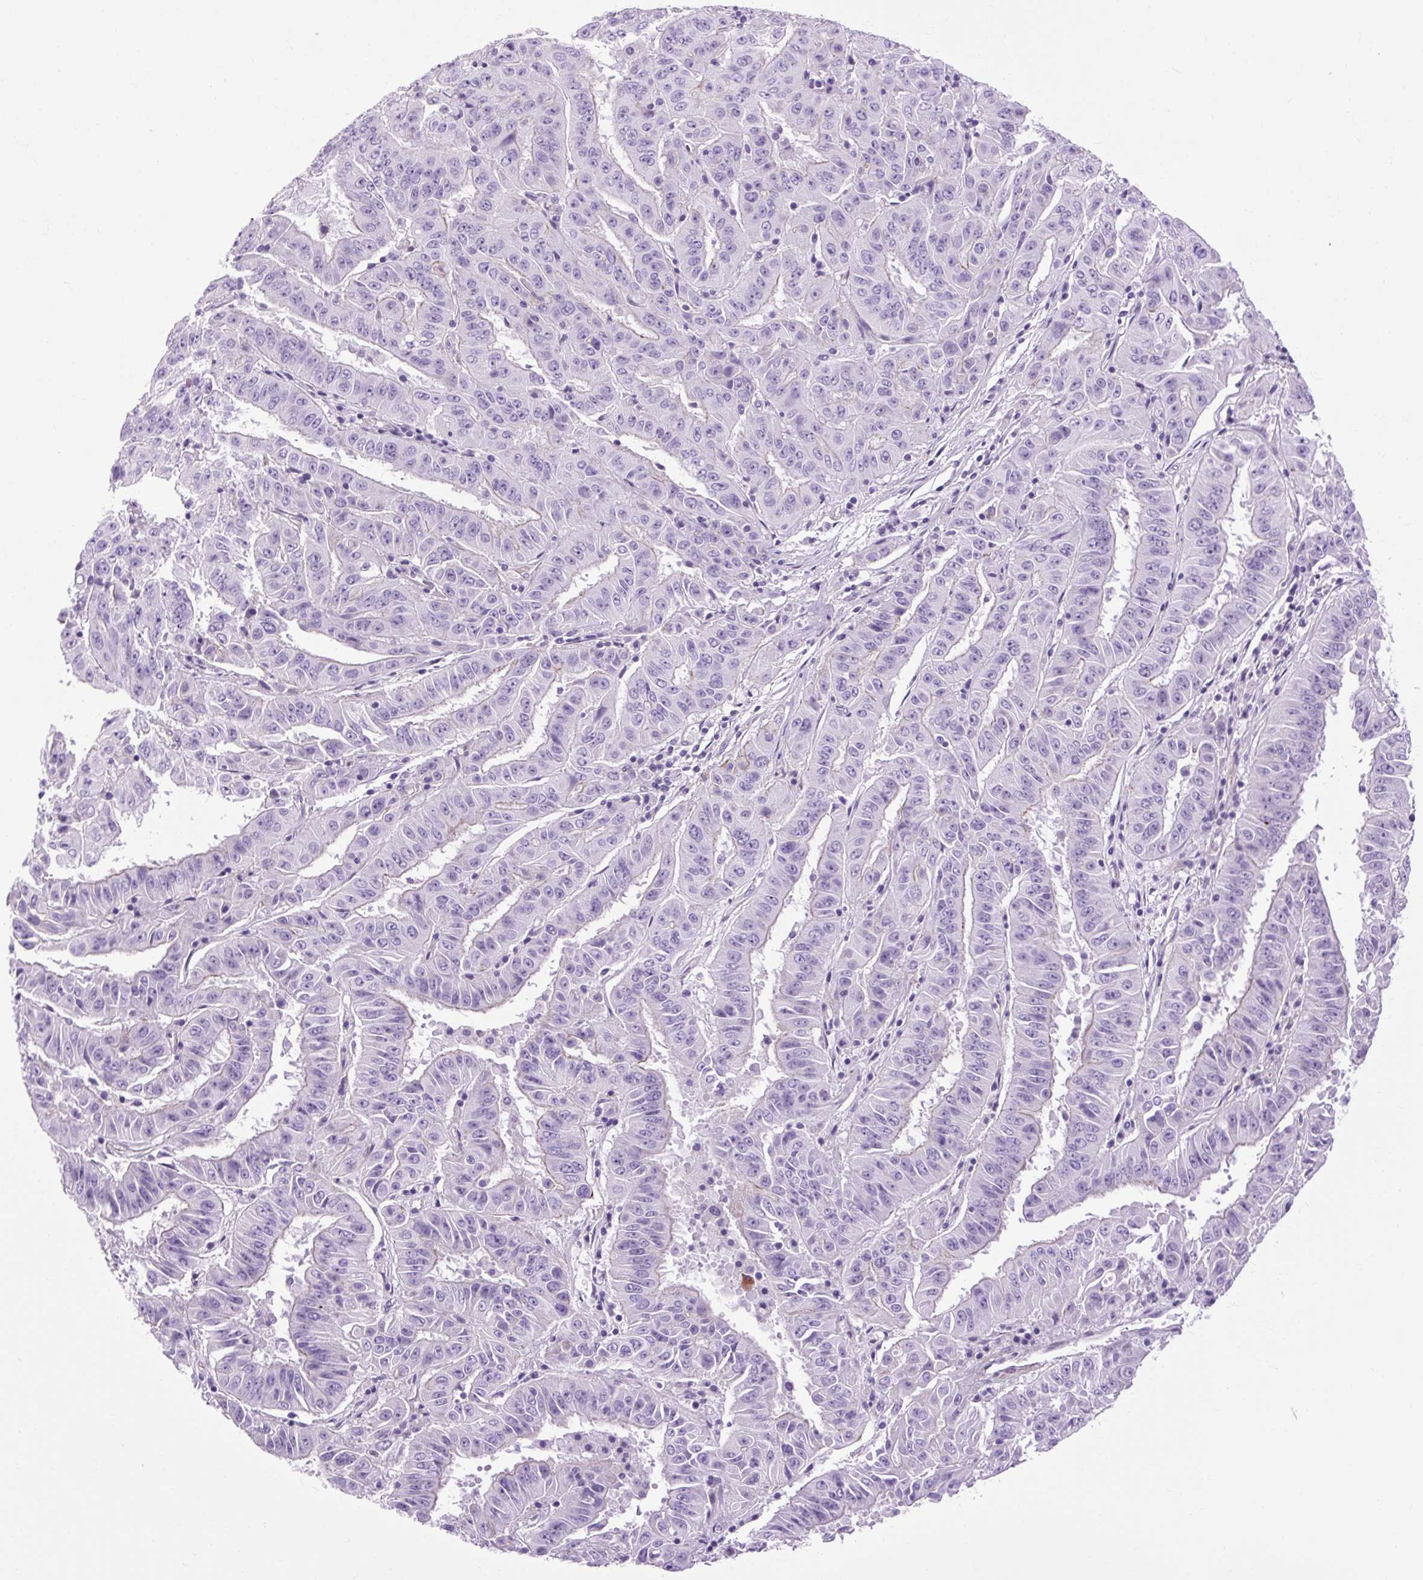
{"staining": {"intensity": "negative", "quantity": "none", "location": "none"}, "tissue": "pancreatic cancer", "cell_type": "Tumor cells", "image_type": "cancer", "snomed": [{"axis": "morphology", "description": "Adenocarcinoma, NOS"}, {"axis": "topography", "description": "Pancreas"}], "caption": "Immunohistochemistry (IHC) photomicrograph of neoplastic tissue: human pancreatic cancer stained with DAB reveals no significant protein expression in tumor cells. (Stains: DAB (3,3'-diaminobenzidine) IHC with hematoxylin counter stain, Microscopy: brightfield microscopy at high magnification).", "gene": "OOEP", "patient": {"sex": "male", "age": 63}}